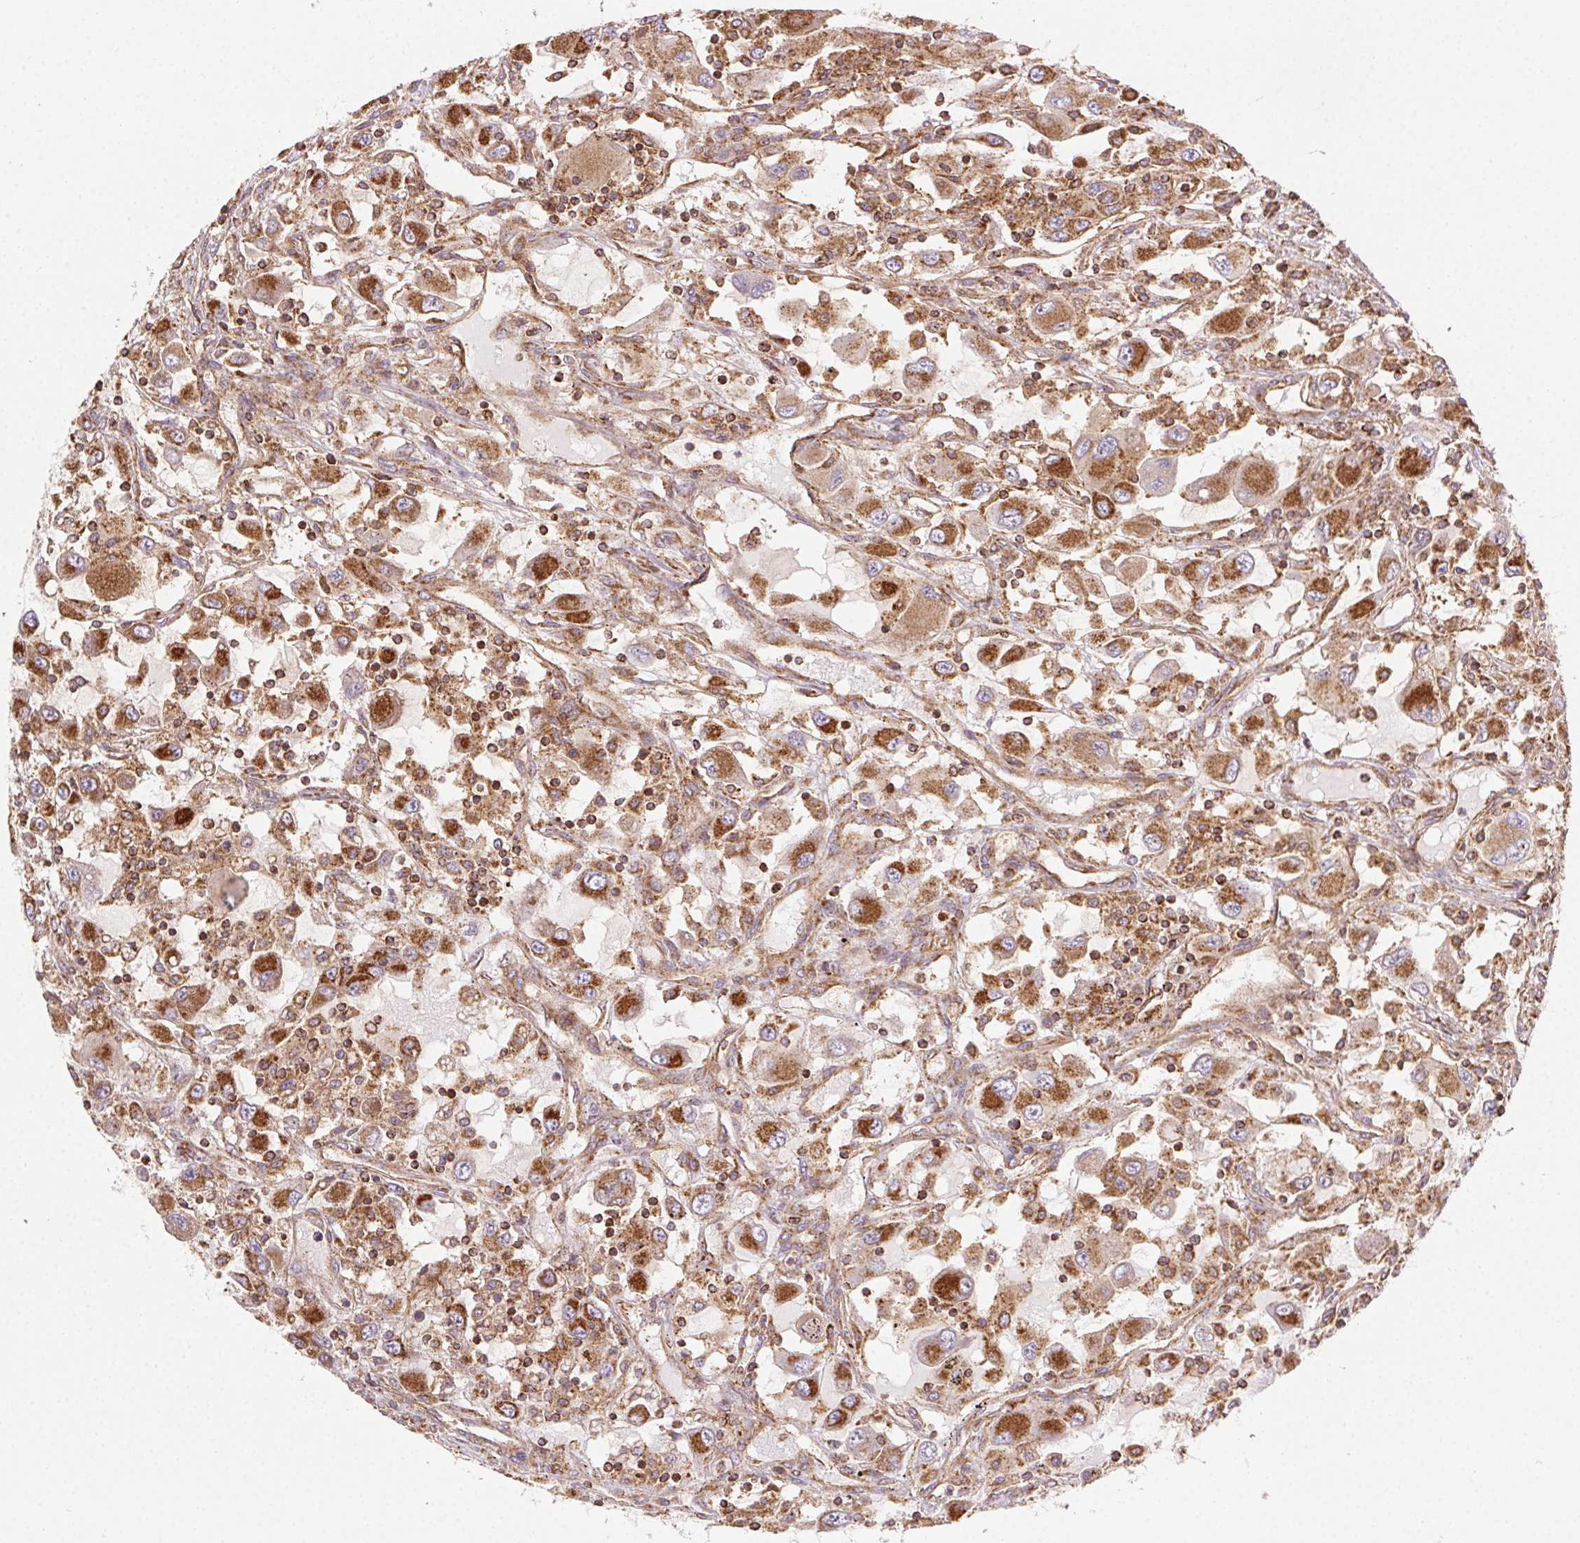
{"staining": {"intensity": "strong", "quantity": ">75%", "location": "cytoplasmic/membranous"}, "tissue": "renal cancer", "cell_type": "Tumor cells", "image_type": "cancer", "snomed": [{"axis": "morphology", "description": "Adenocarcinoma, NOS"}, {"axis": "topography", "description": "Kidney"}], "caption": "Renal cancer was stained to show a protein in brown. There is high levels of strong cytoplasmic/membranous expression in approximately >75% of tumor cells. Immunohistochemistry (ihc) stains the protein in brown and the nuclei are stained blue.", "gene": "CLPB", "patient": {"sex": "female", "age": 67}}